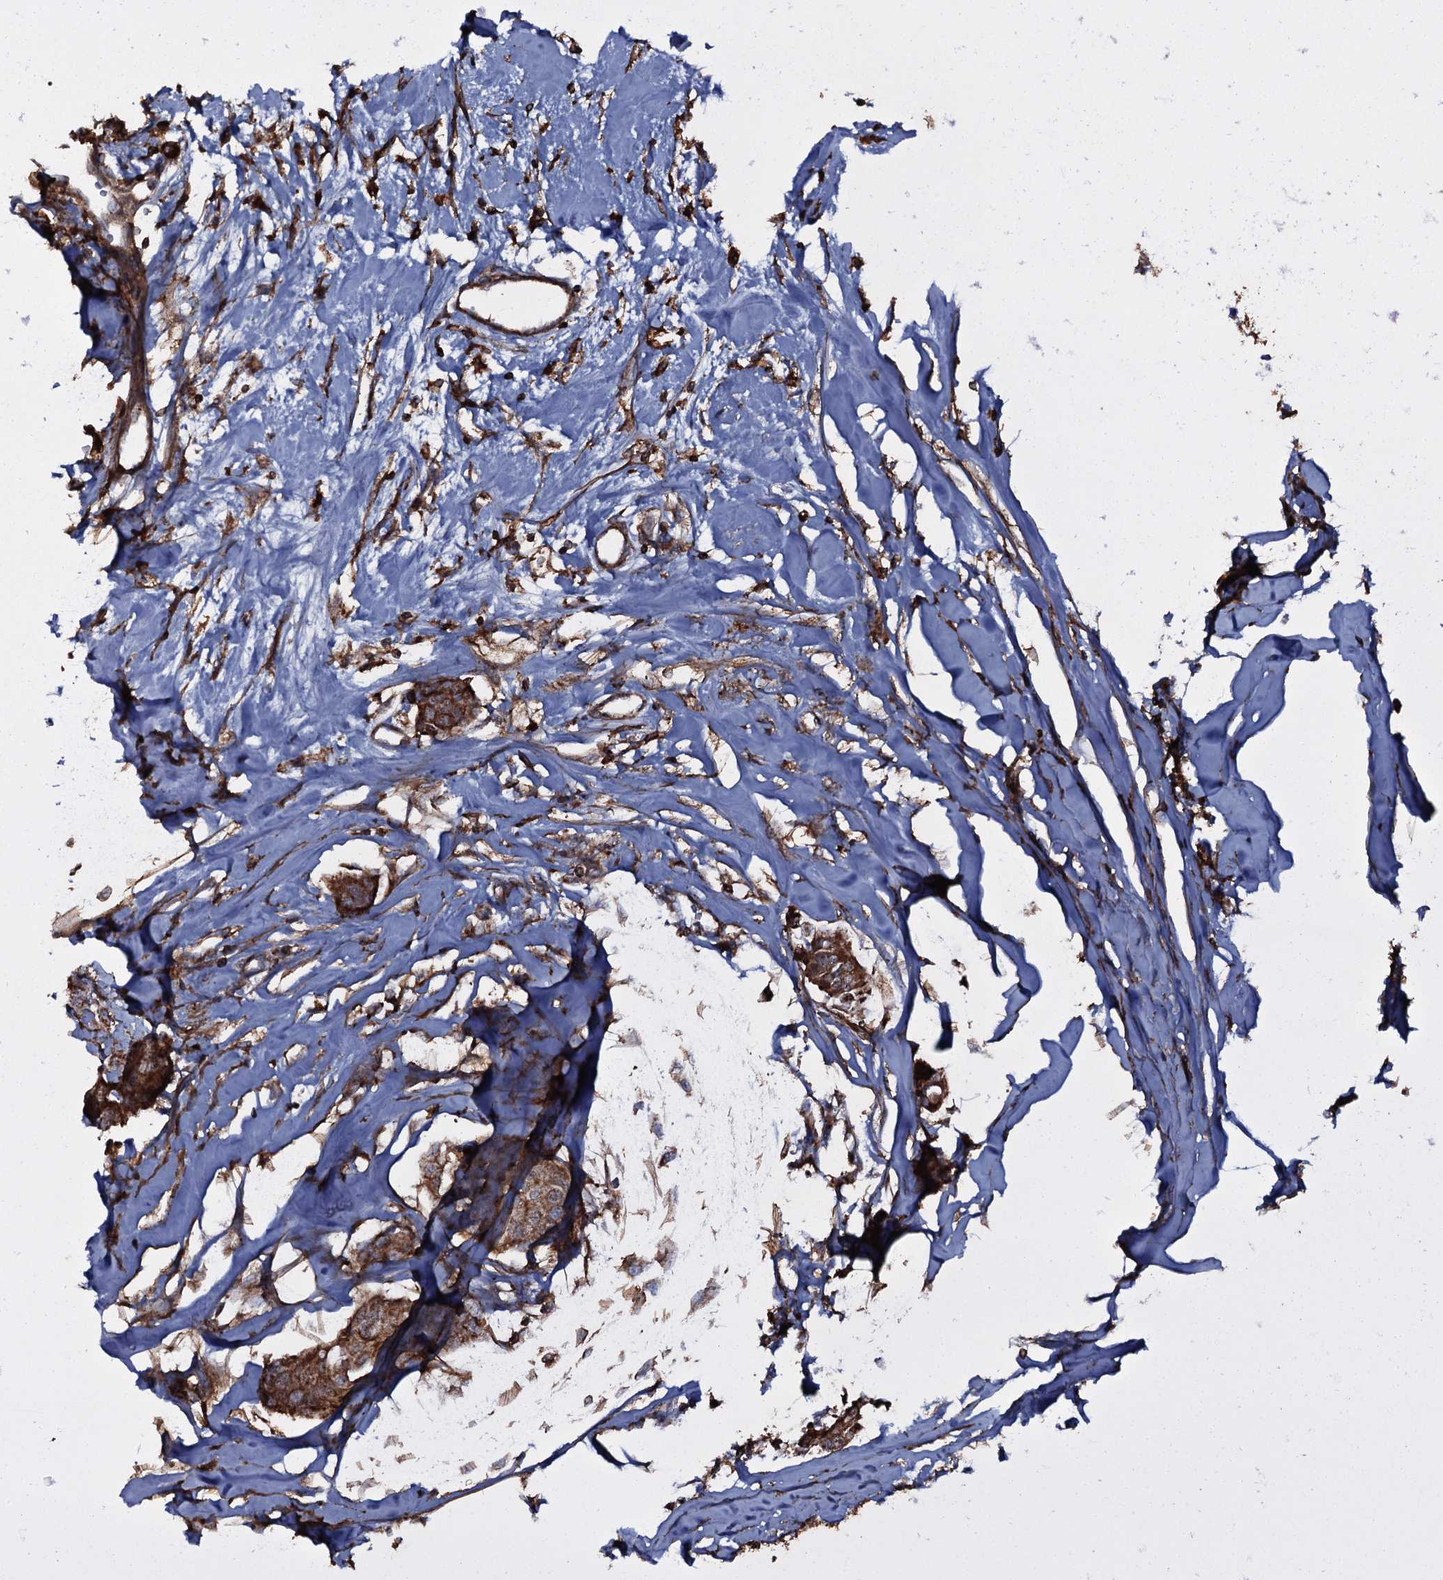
{"staining": {"intensity": "moderate", "quantity": ">75%", "location": "cytoplasmic/membranous"}, "tissue": "breast cancer", "cell_type": "Tumor cells", "image_type": "cancer", "snomed": [{"axis": "morphology", "description": "Duct carcinoma"}, {"axis": "topography", "description": "Breast"}], "caption": "A brown stain shows moderate cytoplasmic/membranous staining of a protein in human infiltrating ductal carcinoma (breast) tumor cells.", "gene": "VWA8", "patient": {"sex": "female", "age": 80}}